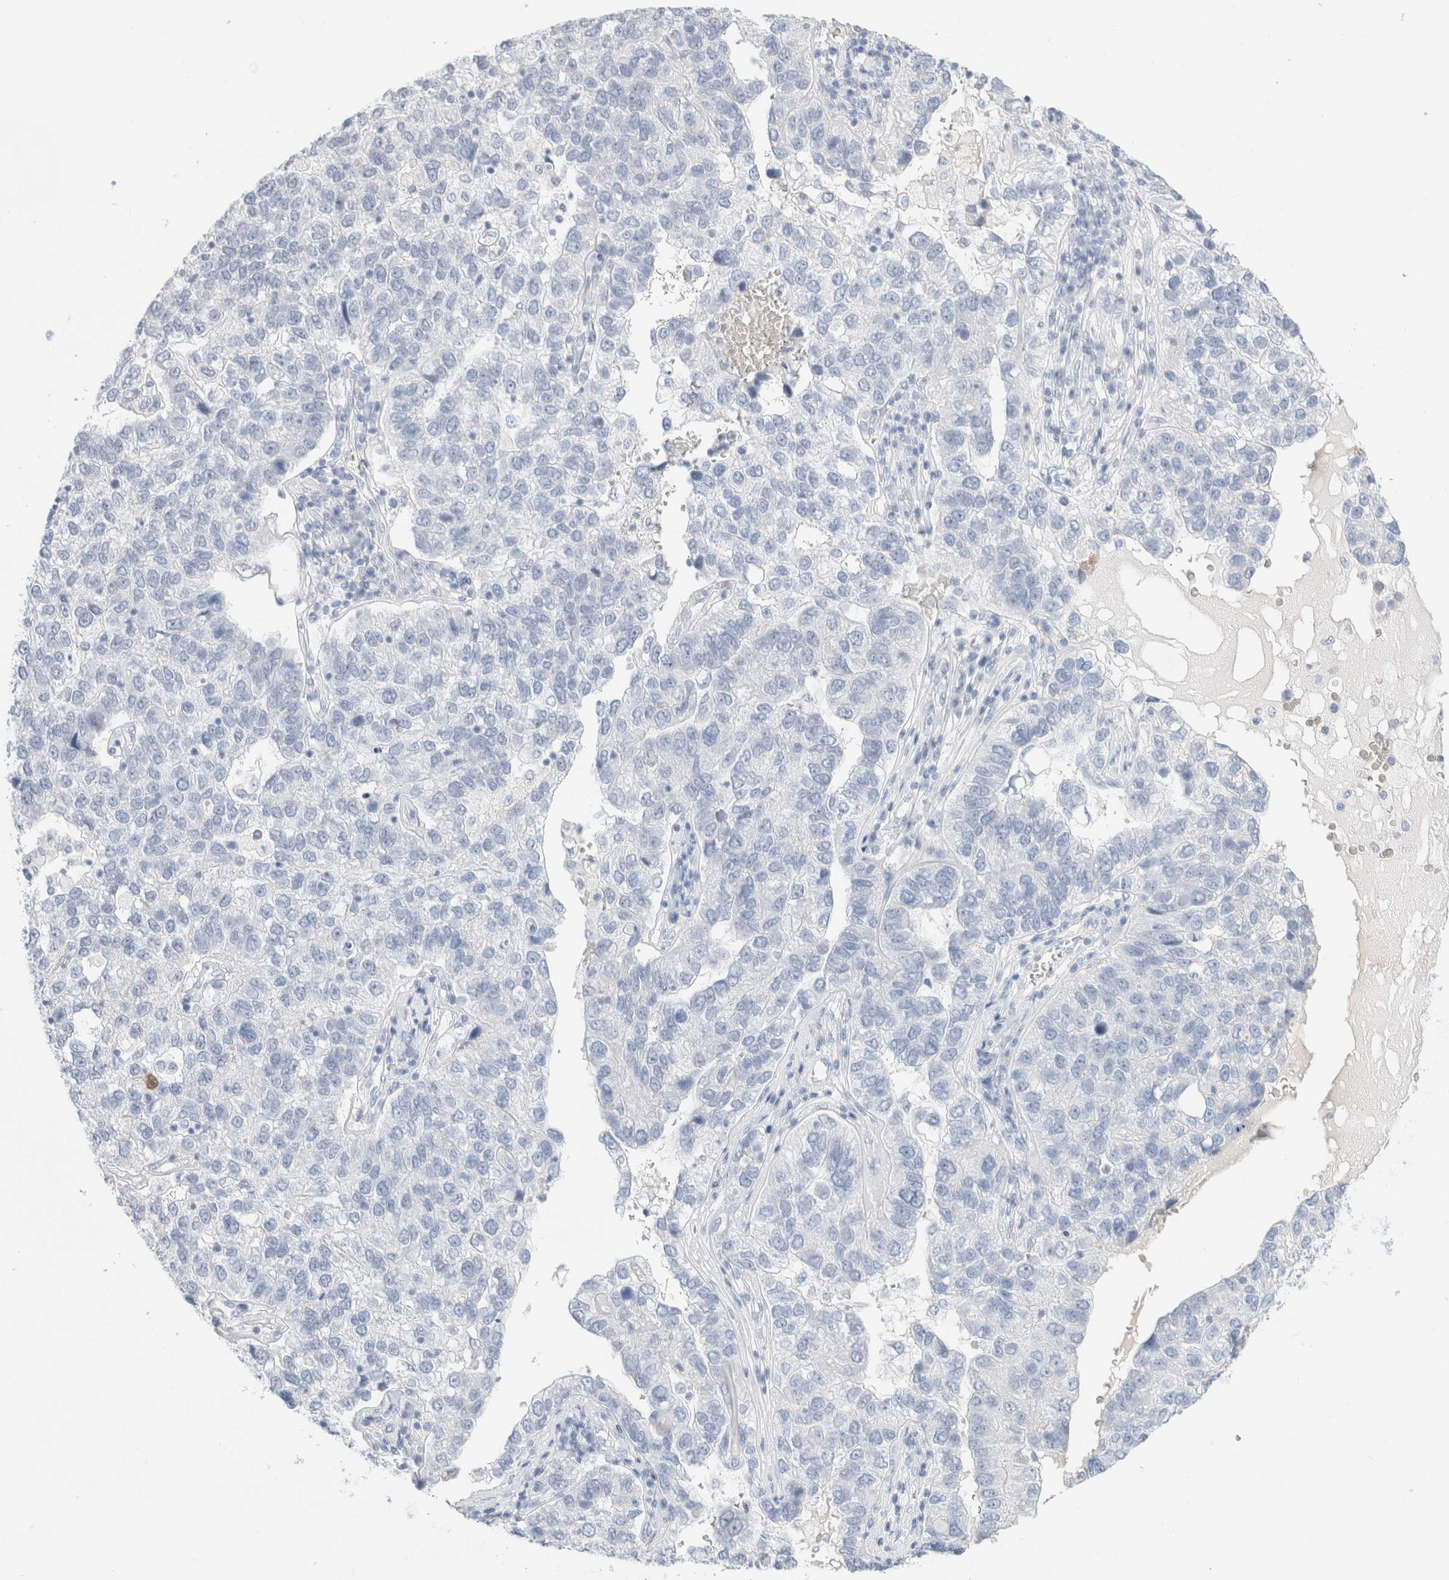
{"staining": {"intensity": "negative", "quantity": "none", "location": "none"}, "tissue": "pancreatic cancer", "cell_type": "Tumor cells", "image_type": "cancer", "snomed": [{"axis": "morphology", "description": "Adenocarcinoma, NOS"}, {"axis": "topography", "description": "Pancreas"}], "caption": "This is an immunohistochemistry (IHC) micrograph of pancreatic adenocarcinoma. There is no staining in tumor cells.", "gene": "ARG1", "patient": {"sex": "female", "age": 61}}